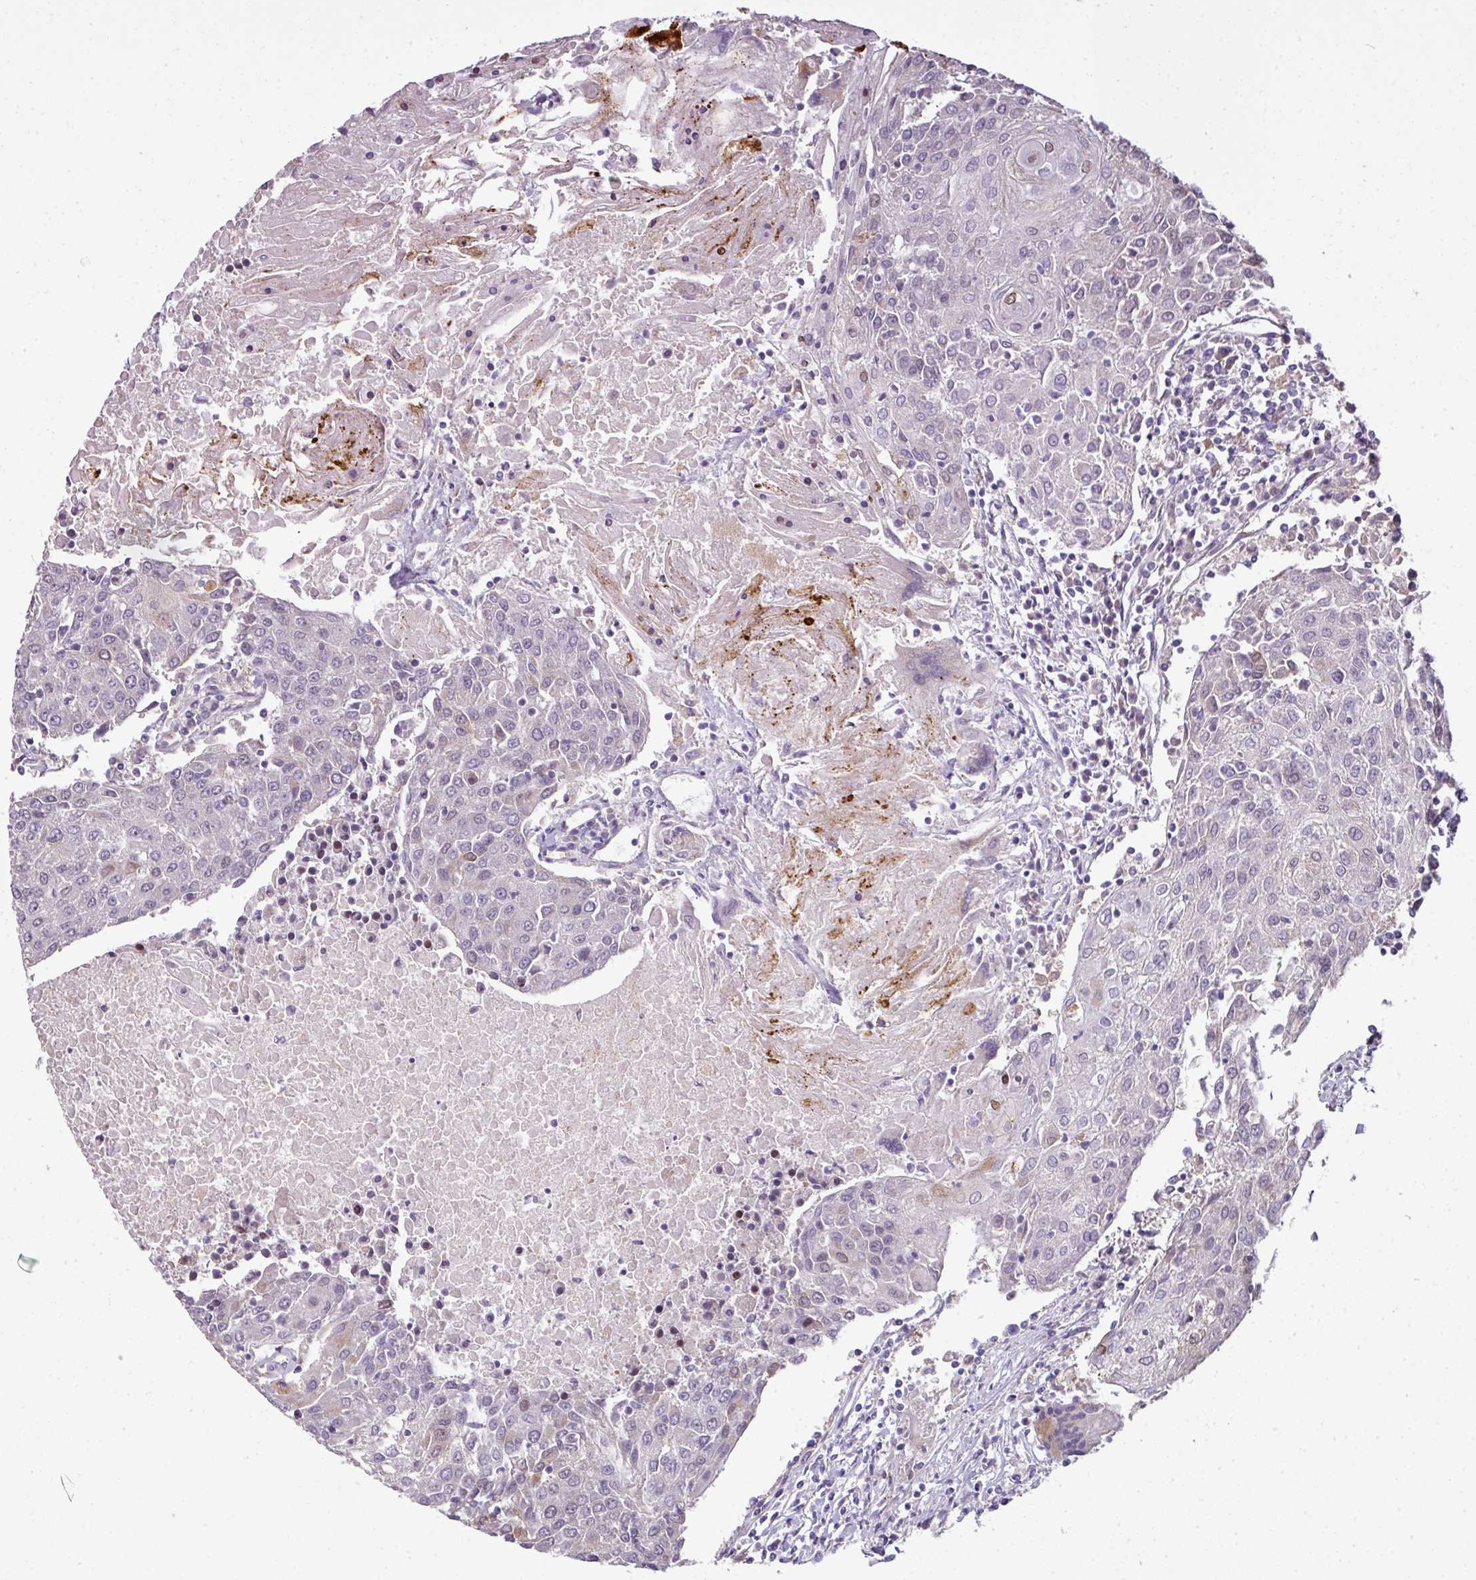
{"staining": {"intensity": "moderate", "quantity": "<25%", "location": "nuclear"}, "tissue": "urothelial cancer", "cell_type": "Tumor cells", "image_type": "cancer", "snomed": [{"axis": "morphology", "description": "Urothelial carcinoma, High grade"}, {"axis": "topography", "description": "Urinary bladder"}], "caption": "A histopathology image showing moderate nuclear positivity in approximately <25% of tumor cells in urothelial cancer, as visualized by brown immunohistochemical staining.", "gene": "C19orf33", "patient": {"sex": "female", "age": 85}}